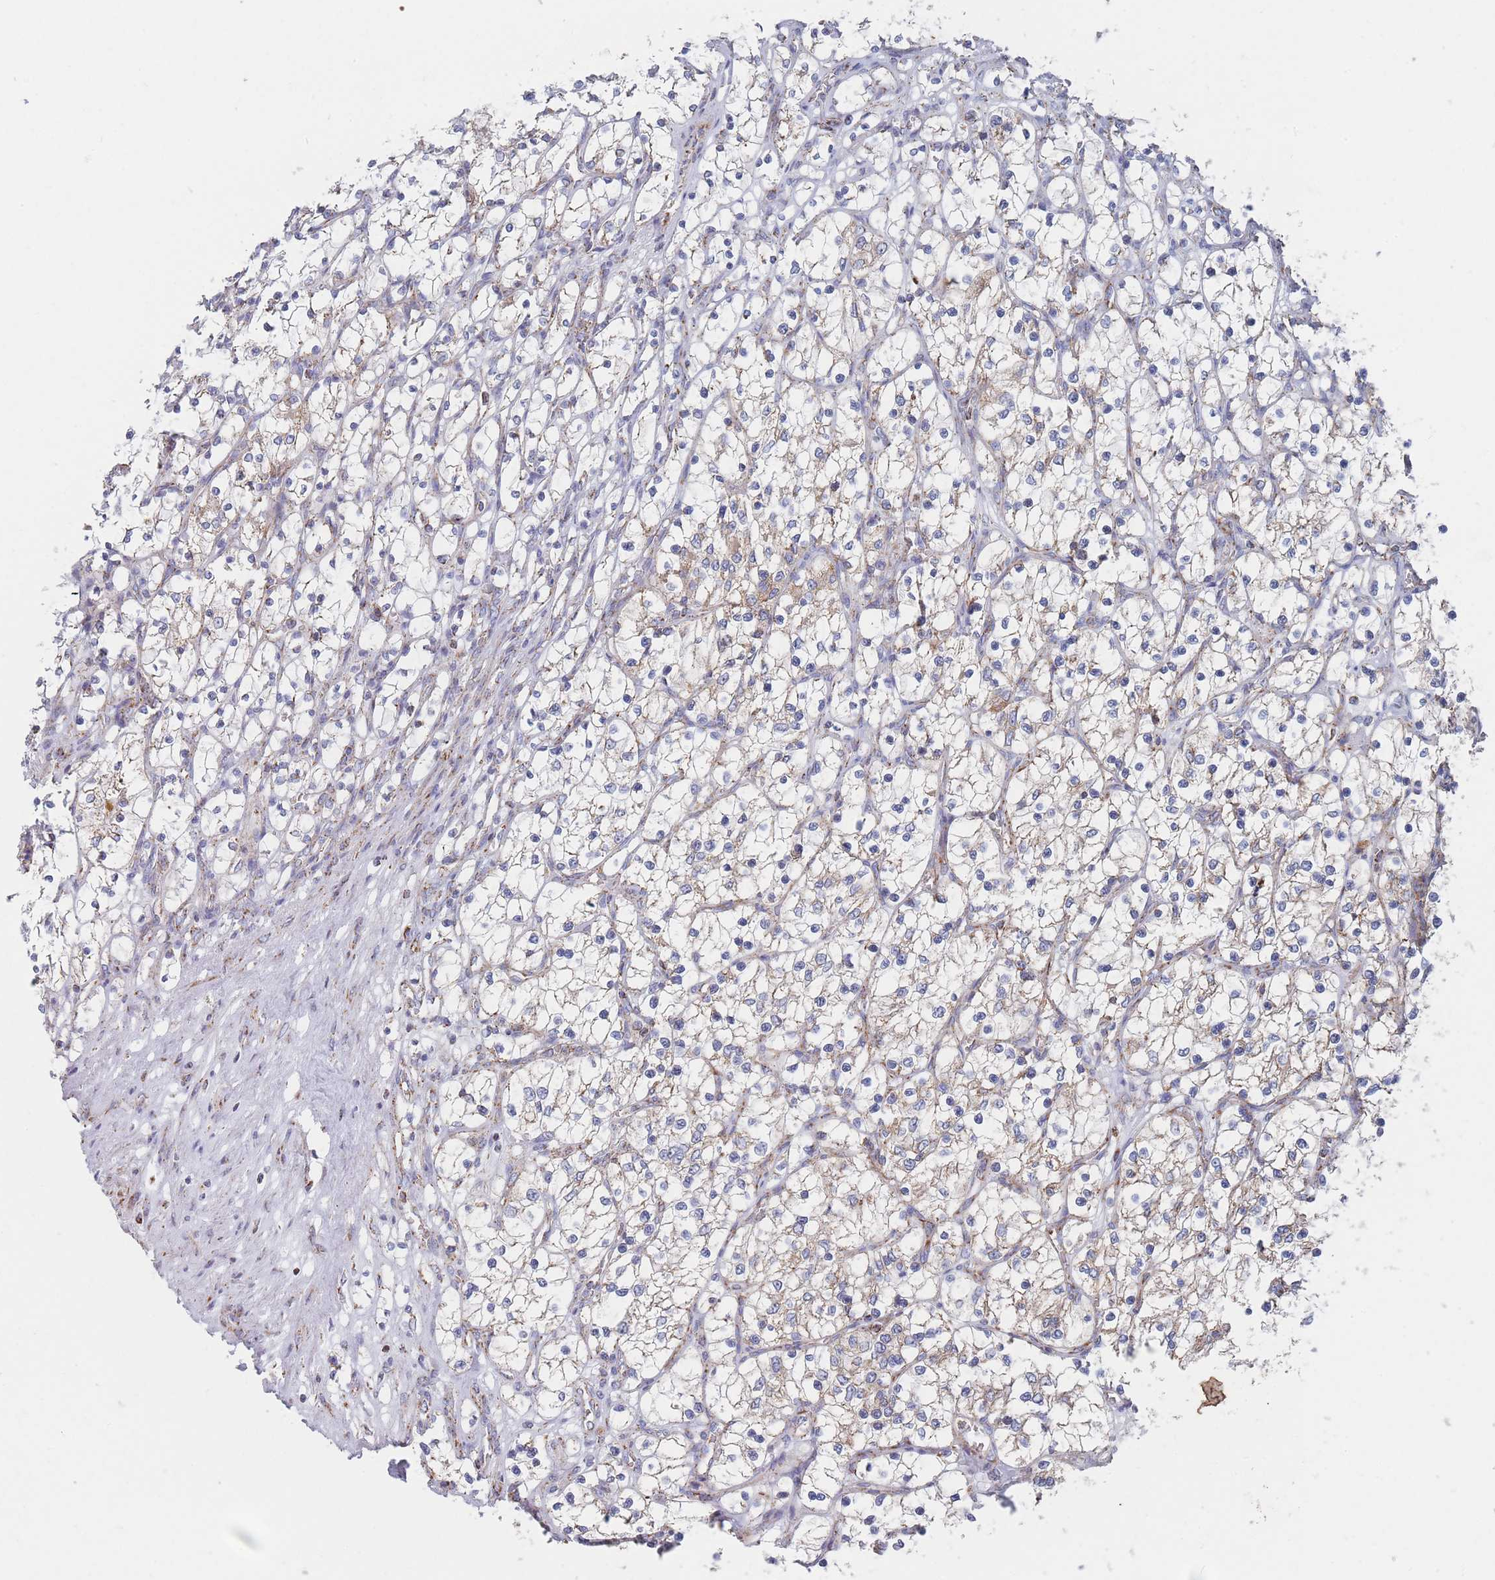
{"staining": {"intensity": "moderate", "quantity": "25%-75%", "location": "cytoplasmic/membranous"}, "tissue": "renal cancer", "cell_type": "Tumor cells", "image_type": "cancer", "snomed": [{"axis": "morphology", "description": "Adenocarcinoma, NOS"}, {"axis": "topography", "description": "Kidney"}], "caption": "Immunohistochemistry of human renal cancer (adenocarcinoma) displays medium levels of moderate cytoplasmic/membranous expression in about 25%-75% of tumor cells. Nuclei are stained in blue.", "gene": "IKZF4", "patient": {"sex": "female", "age": 69}}